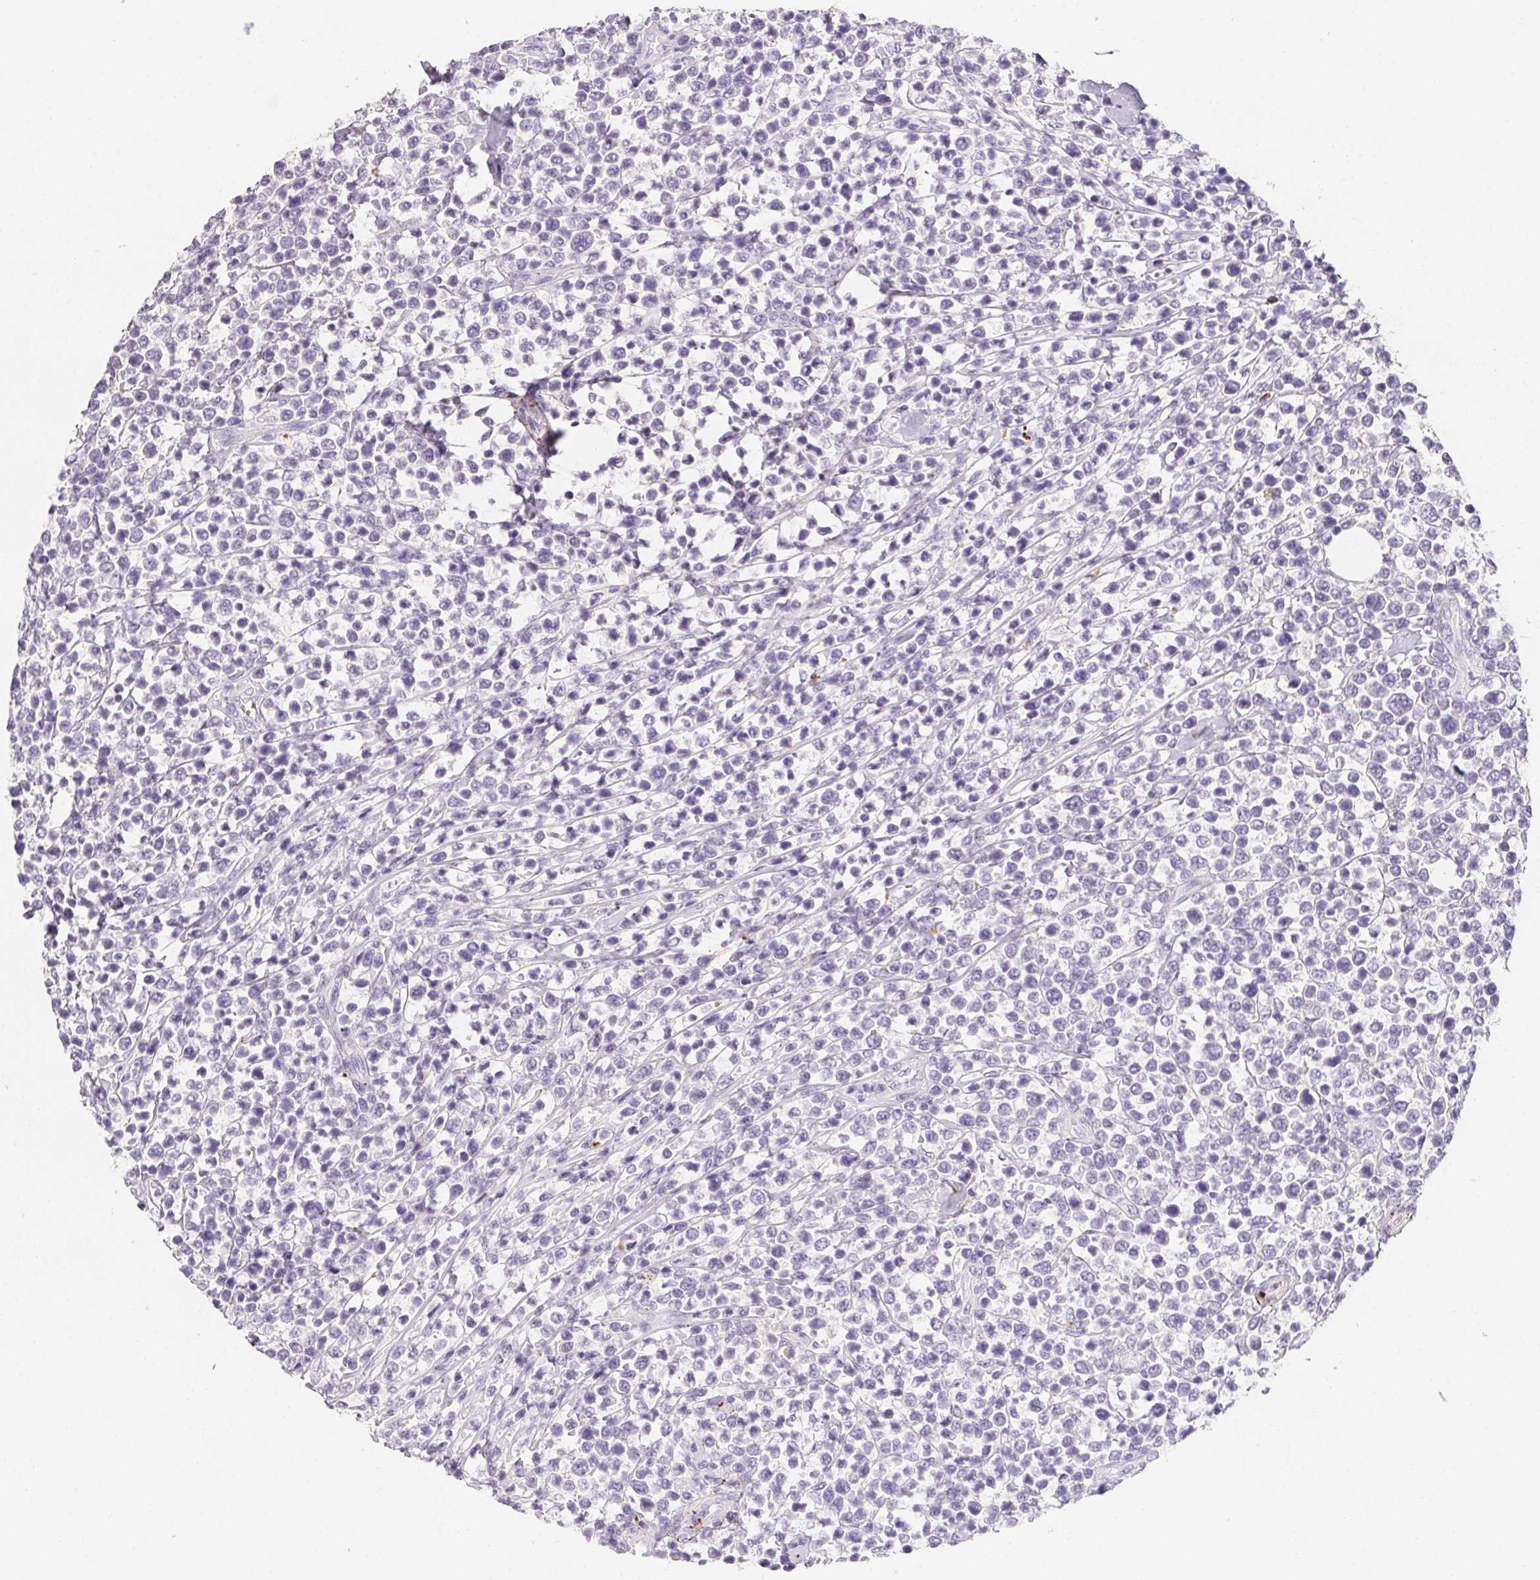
{"staining": {"intensity": "negative", "quantity": "none", "location": "none"}, "tissue": "lymphoma", "cell_type": "Tumor cells", "image_type": "cancer", "snomed": [{"axis": "morphology", "description": "Malignant lymphoma, non-Hodgkin's type, High grade"}, {"axis": "topography", "description": "Soft tissue"}], "caption": "DAB immunohistochemical staining of human malignant lymphoma, non-Hodgkin's type (high-grade) exhibits no significant staining in tumor cells.", "gene": "MYL4", "patient": {"sex": "female", "age": 56}}